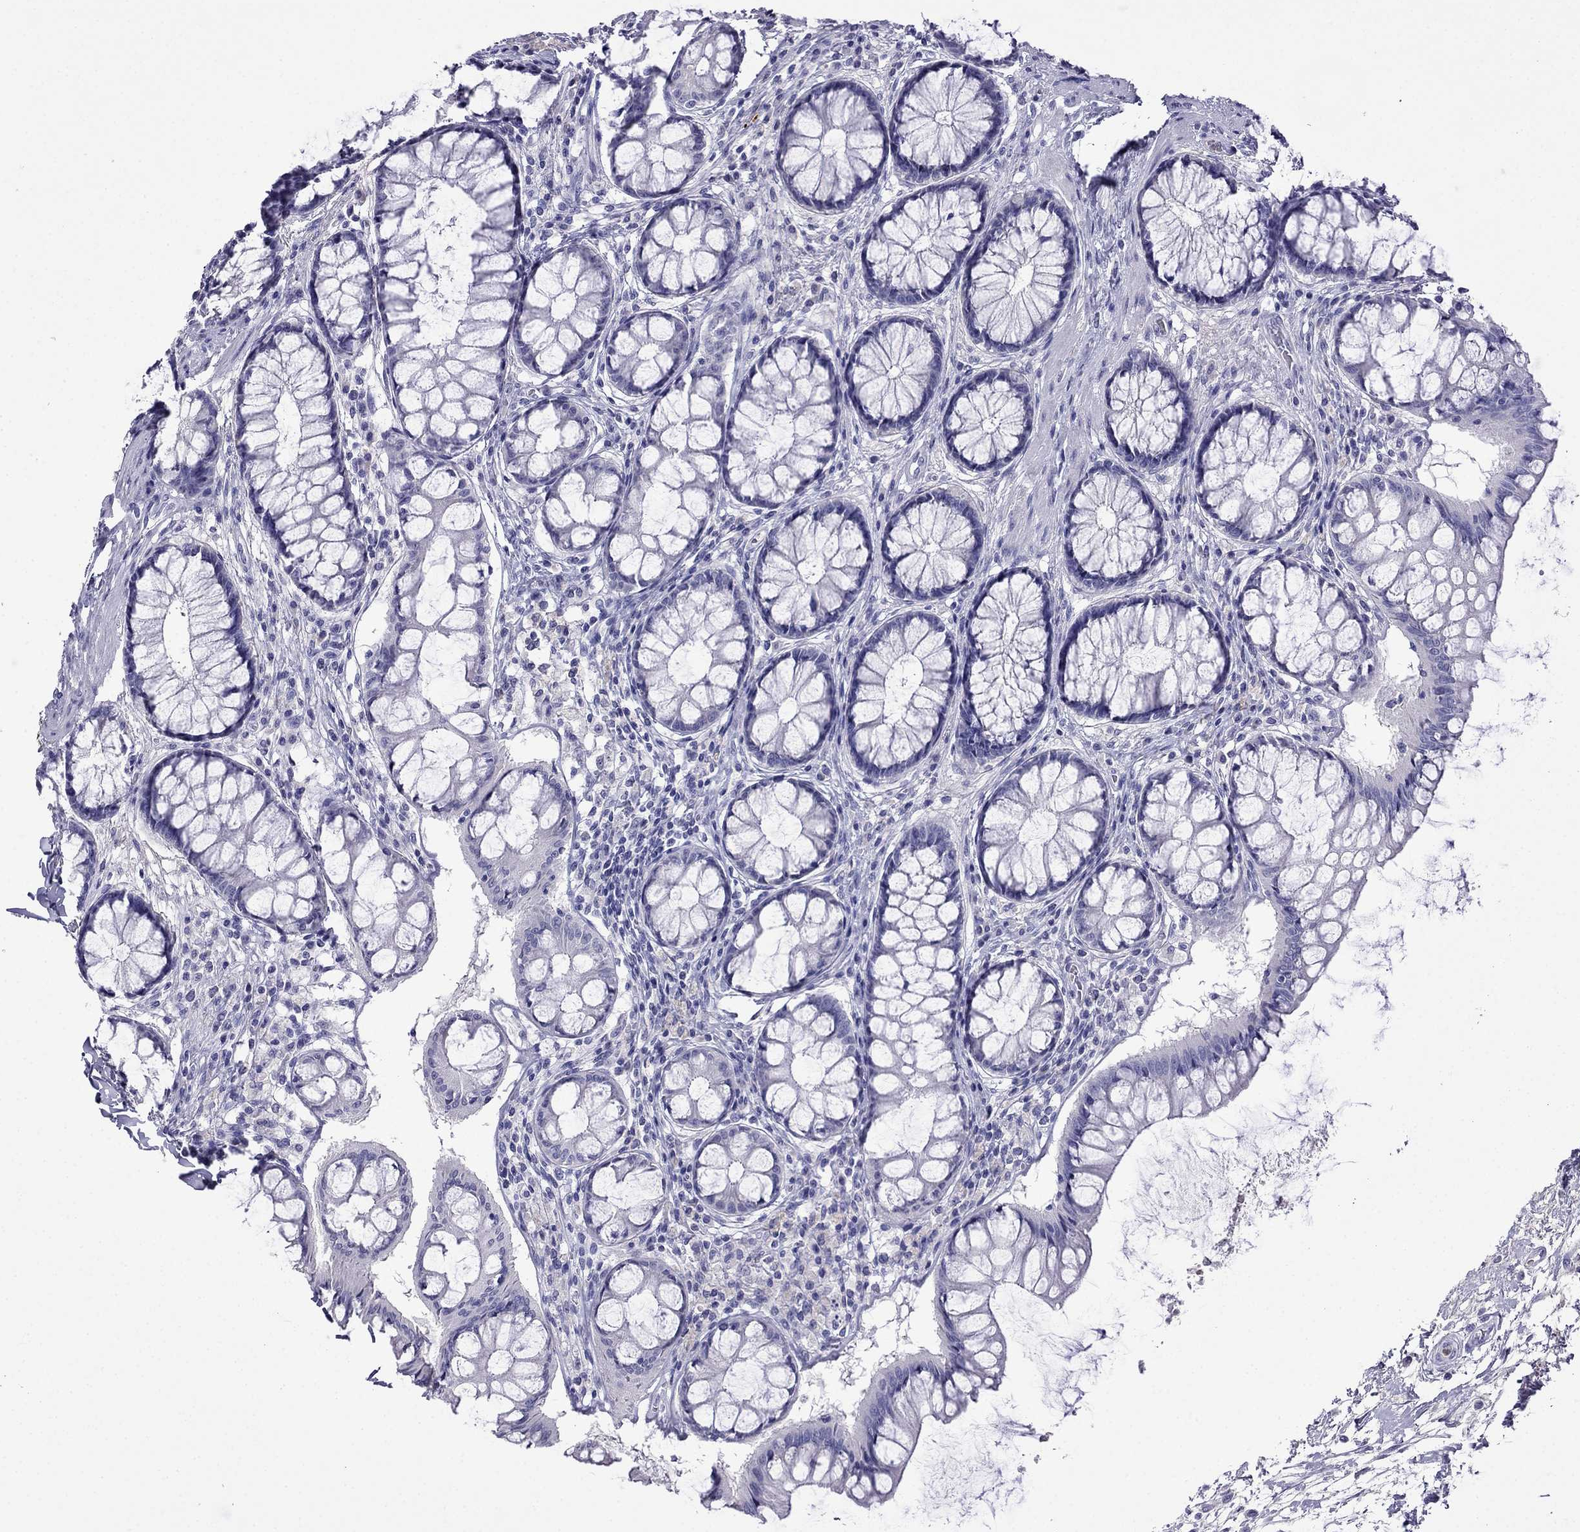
{"staining": {"intensity": "negative", "quantity": "none", "location": "none"}, "tissue": "colon", "cell_type": "Endothelial cells", "image_type": "normal", "snomed": [{"axis": "morphology", "description": "Normal tissue, NOS"}, {"axis": "topography", "description": "Colon"}], "caption": "DAB (3,3'-diaminobenzidine) immunohistochemical staining of unremarkable human colon shows no significant positivity in endothelial cells.", "gene": "CDHR4", "patient": {"sex": "female", "age": 65}}